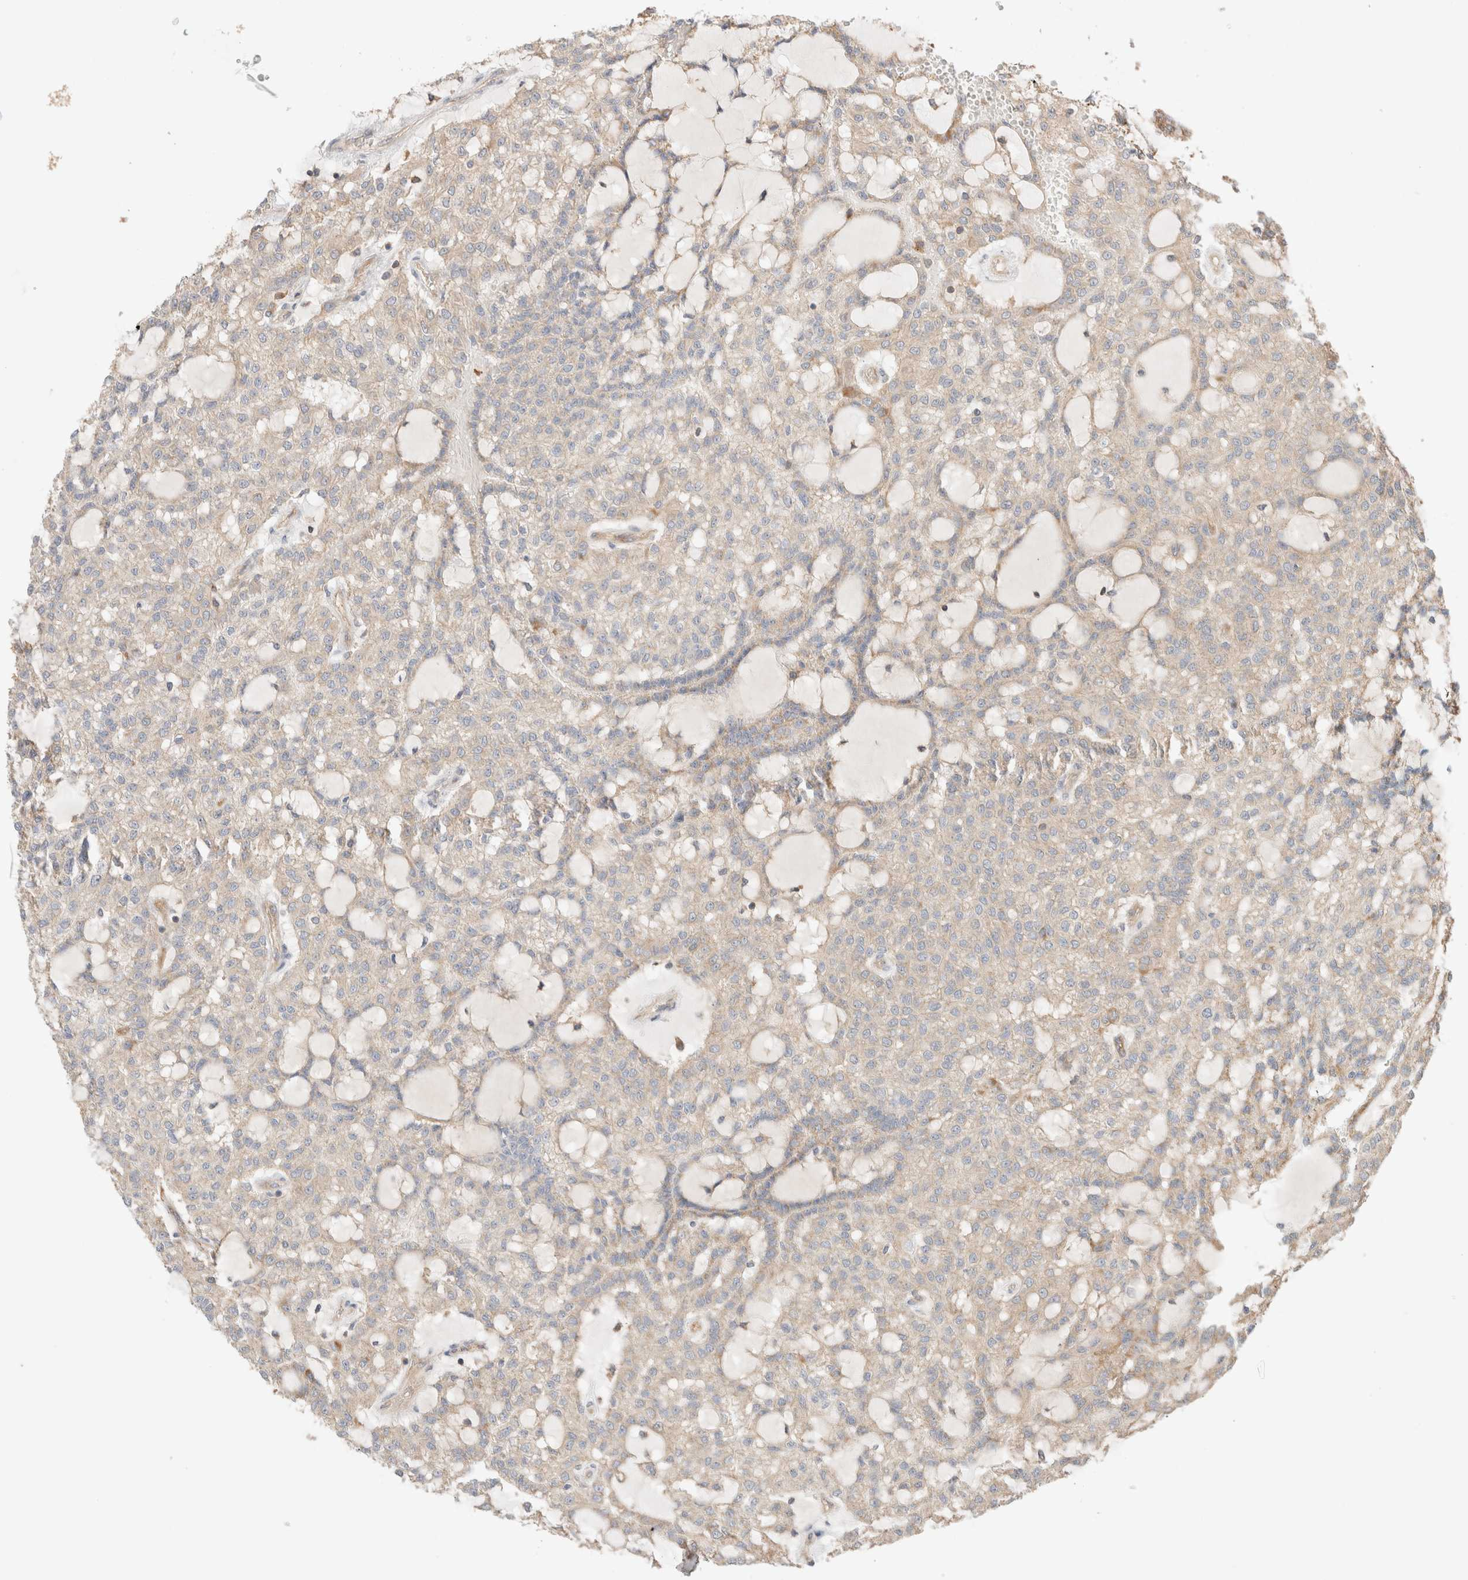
{"staining": {"intensity": "weak", "quantity": ">75%", "location": "cytoplasmic/membranous"}, "tissue": "renal cancer", "cell_type": "Tumor cells", "image_type": "cancer", "snomed": [{"axis": "morphology", "description": "Adenocarcinoma, NOS"}, {"axis": "topography", "description": "Kidney"}], "caption": "DAB immunohistochemical staining of human renal adenocarcinoma shows weak cytoplasmic/membranous protein expression in approximately >75% of tumor cells.", "gene": "MRM3", "patient": {"sex": "male", "age": 63}}